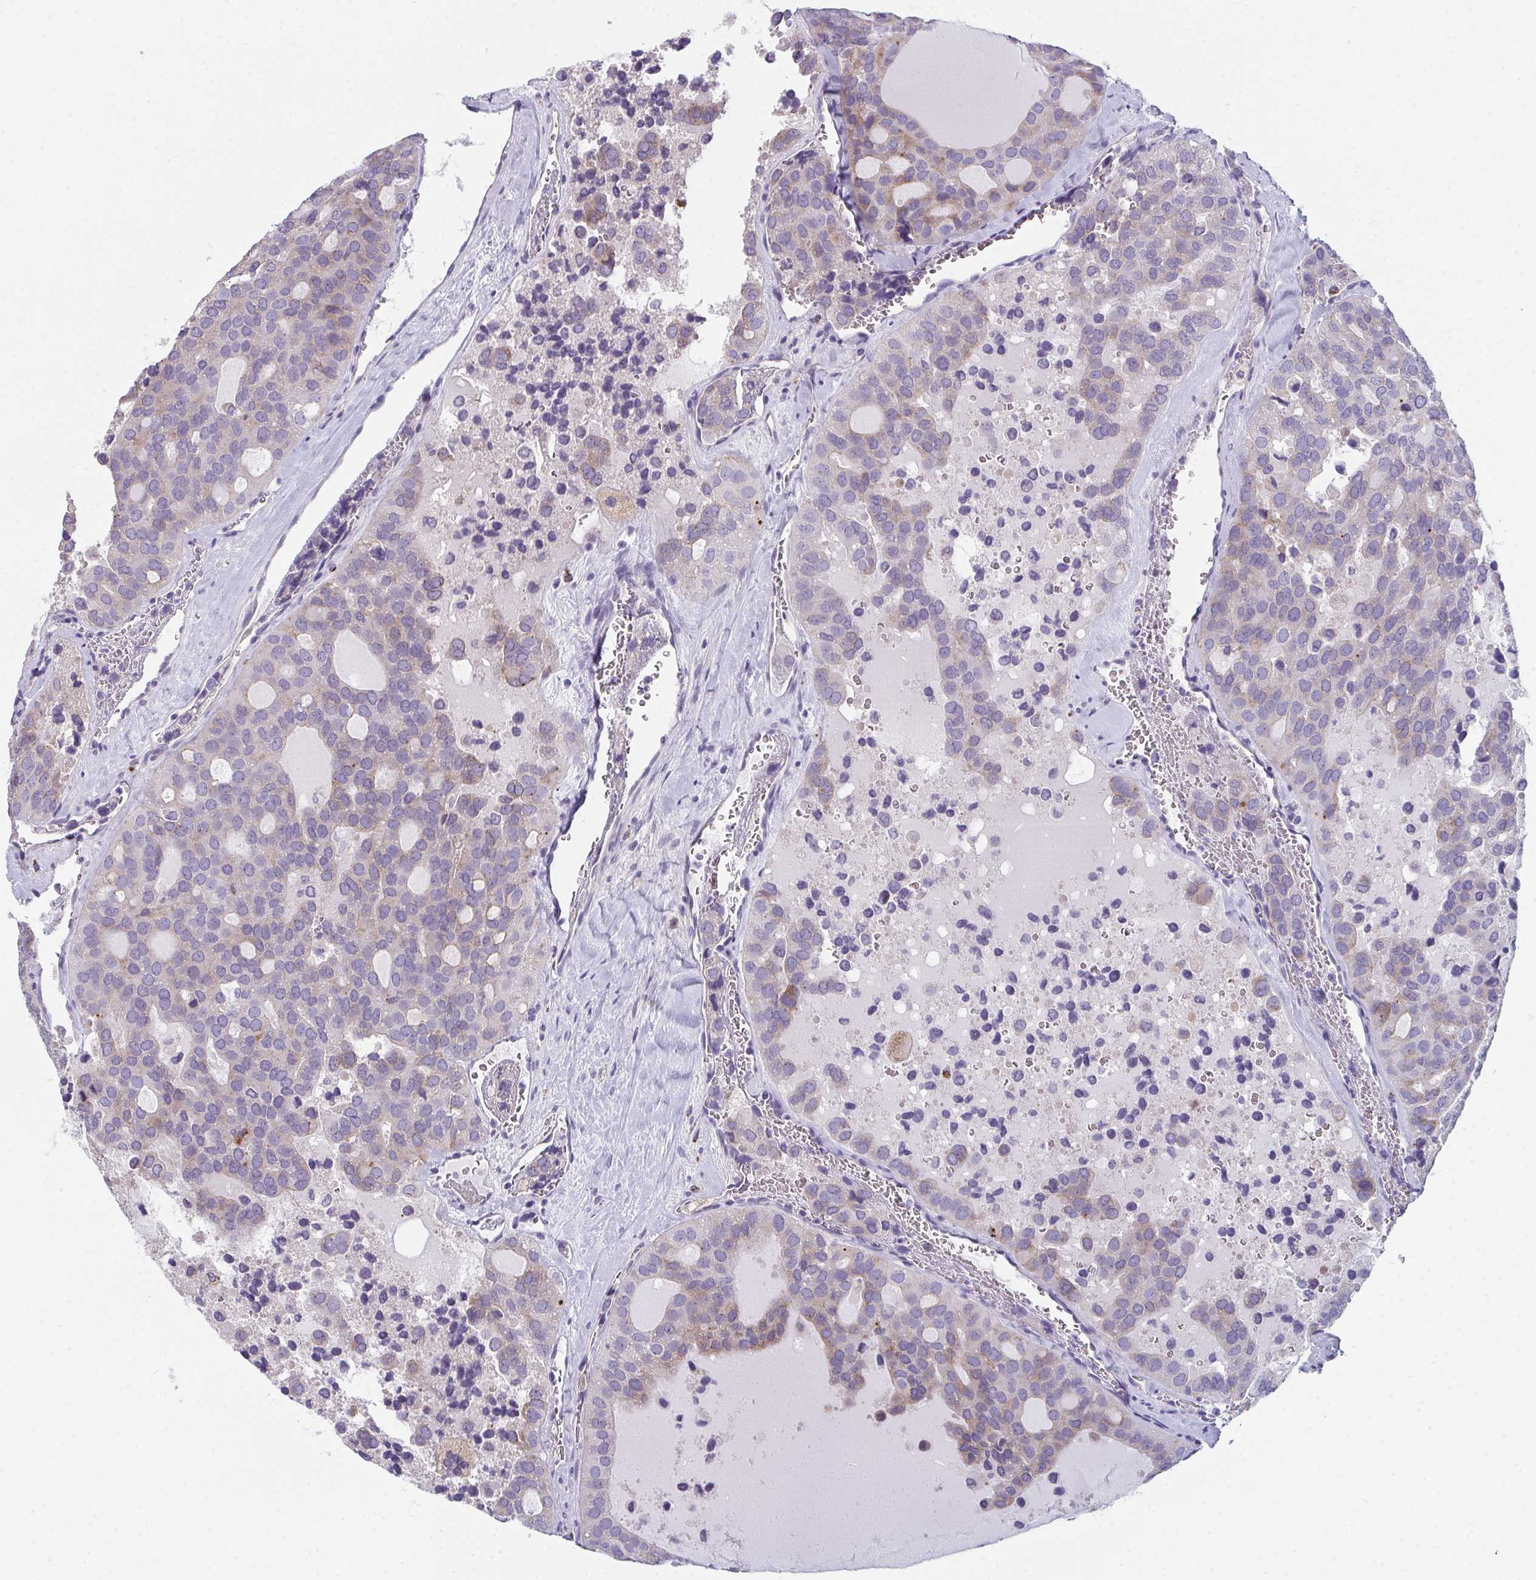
{"staining": {"intensity": "weak", "quantity": "<25%", "location": "cytoplasmic/membranous"}, "tissue": "thyroid cancer", "cell_type": "Tumor cells", "image_type": "cancer", "snomed": [{"axis": "morphology", "description": "Follicular adenoma carcinoma, NOS"}, {"axis": "topography", "description": "Thyroid gland"}], "caption": "Immunohistochemistry (IHC) micrograph of follicular adenoma carcinoma (thyroid) stained for a protein (brown), which shows no positivity in tumor cells.", "gene": "EIF1AD", "patient": {"sex": "male", "age": 75}}